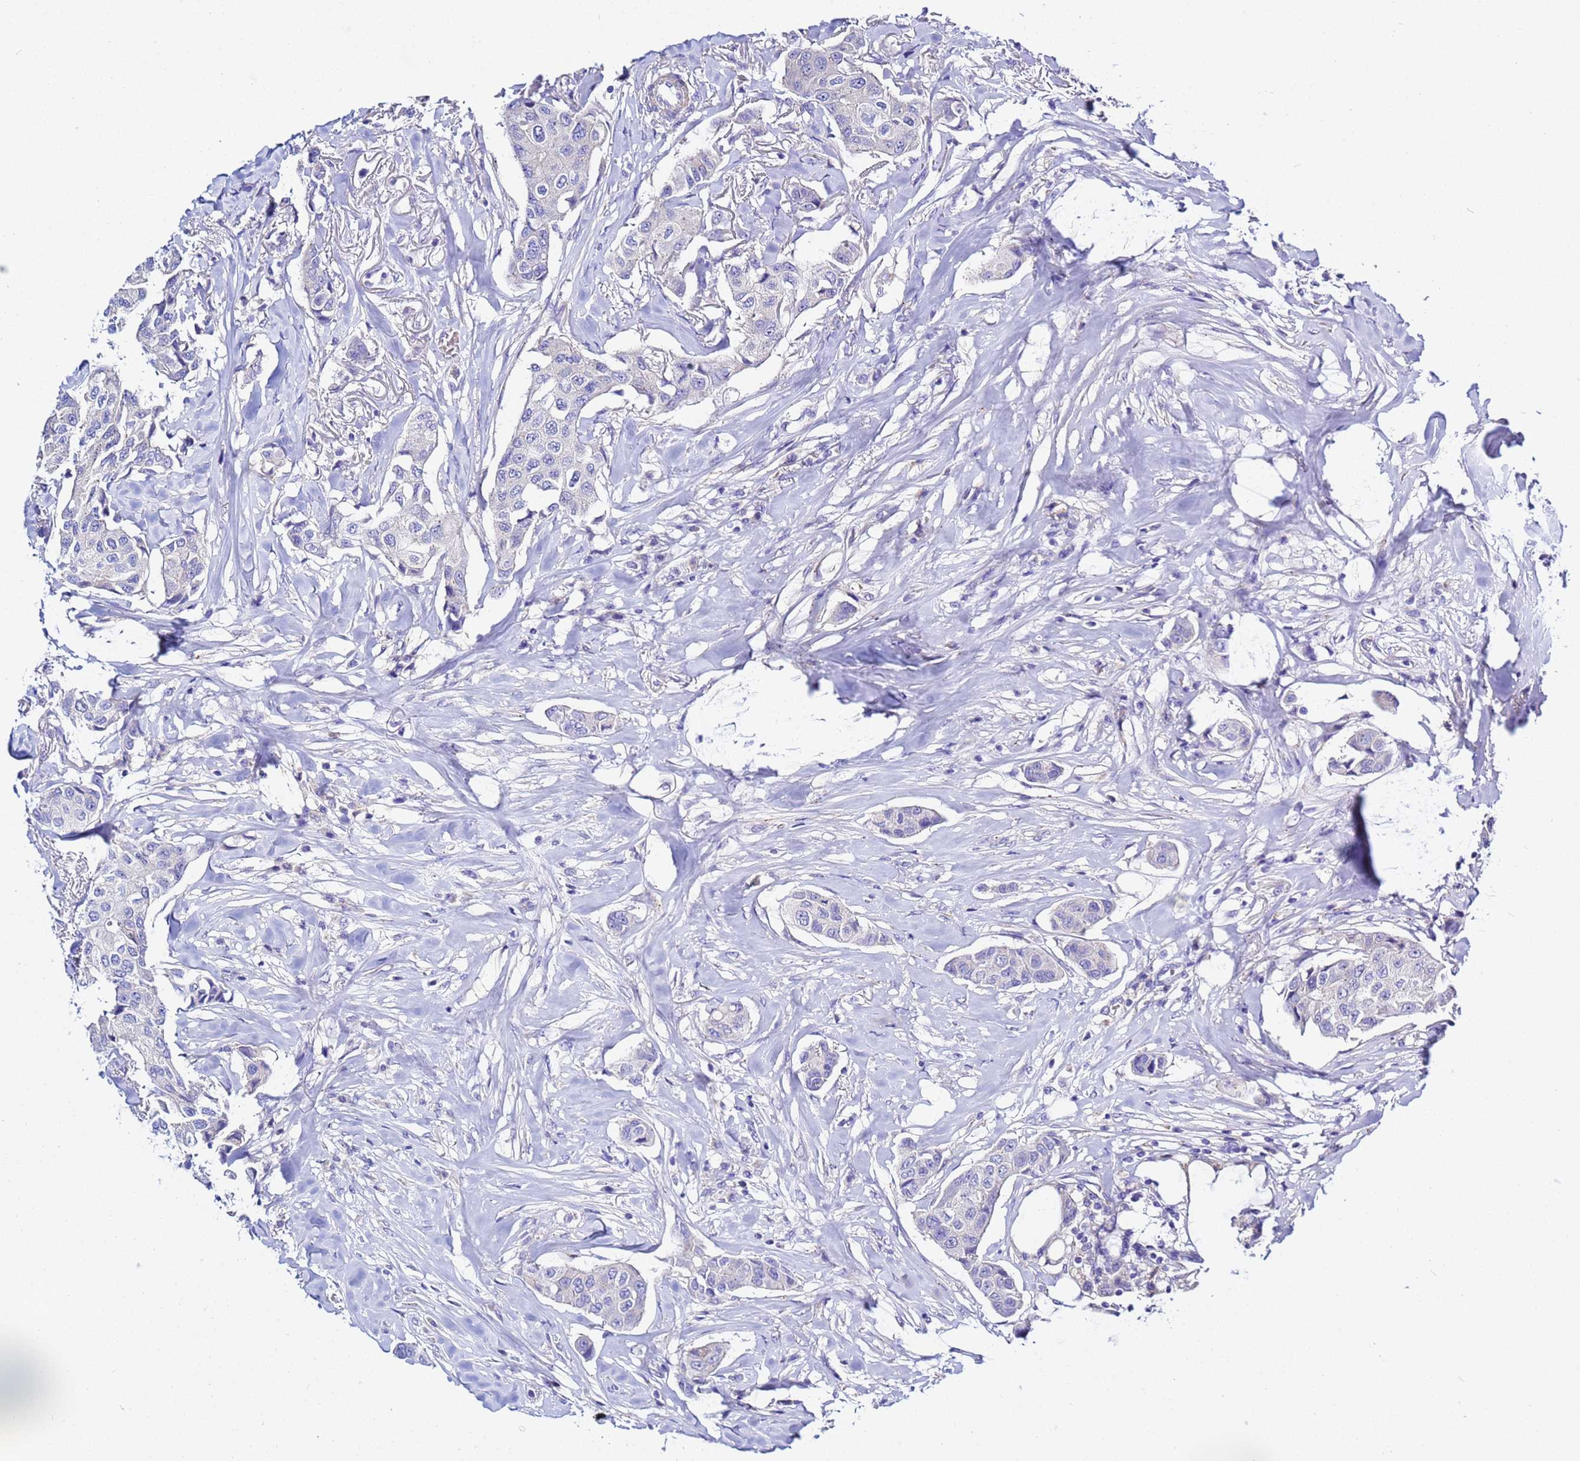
{"staining": {"intensity": "negative", "quantity": "none", "location": "none"}, "tissue": "breast cancer", "cell_type": "Tumor cells", "image_type": "cancer", "snomed": [{"axis": "morphology", "description": "Duct carcinoma"}, {"axis": "topography", "description": "Breast"}], "caption": "DAB immunohistochemical staining of breast cancer (infiltrating ductal carcinoma) displays no significant staining in tumor cells.", "gene": "USP18", "patient": {"sex": "female", "age": 80}}